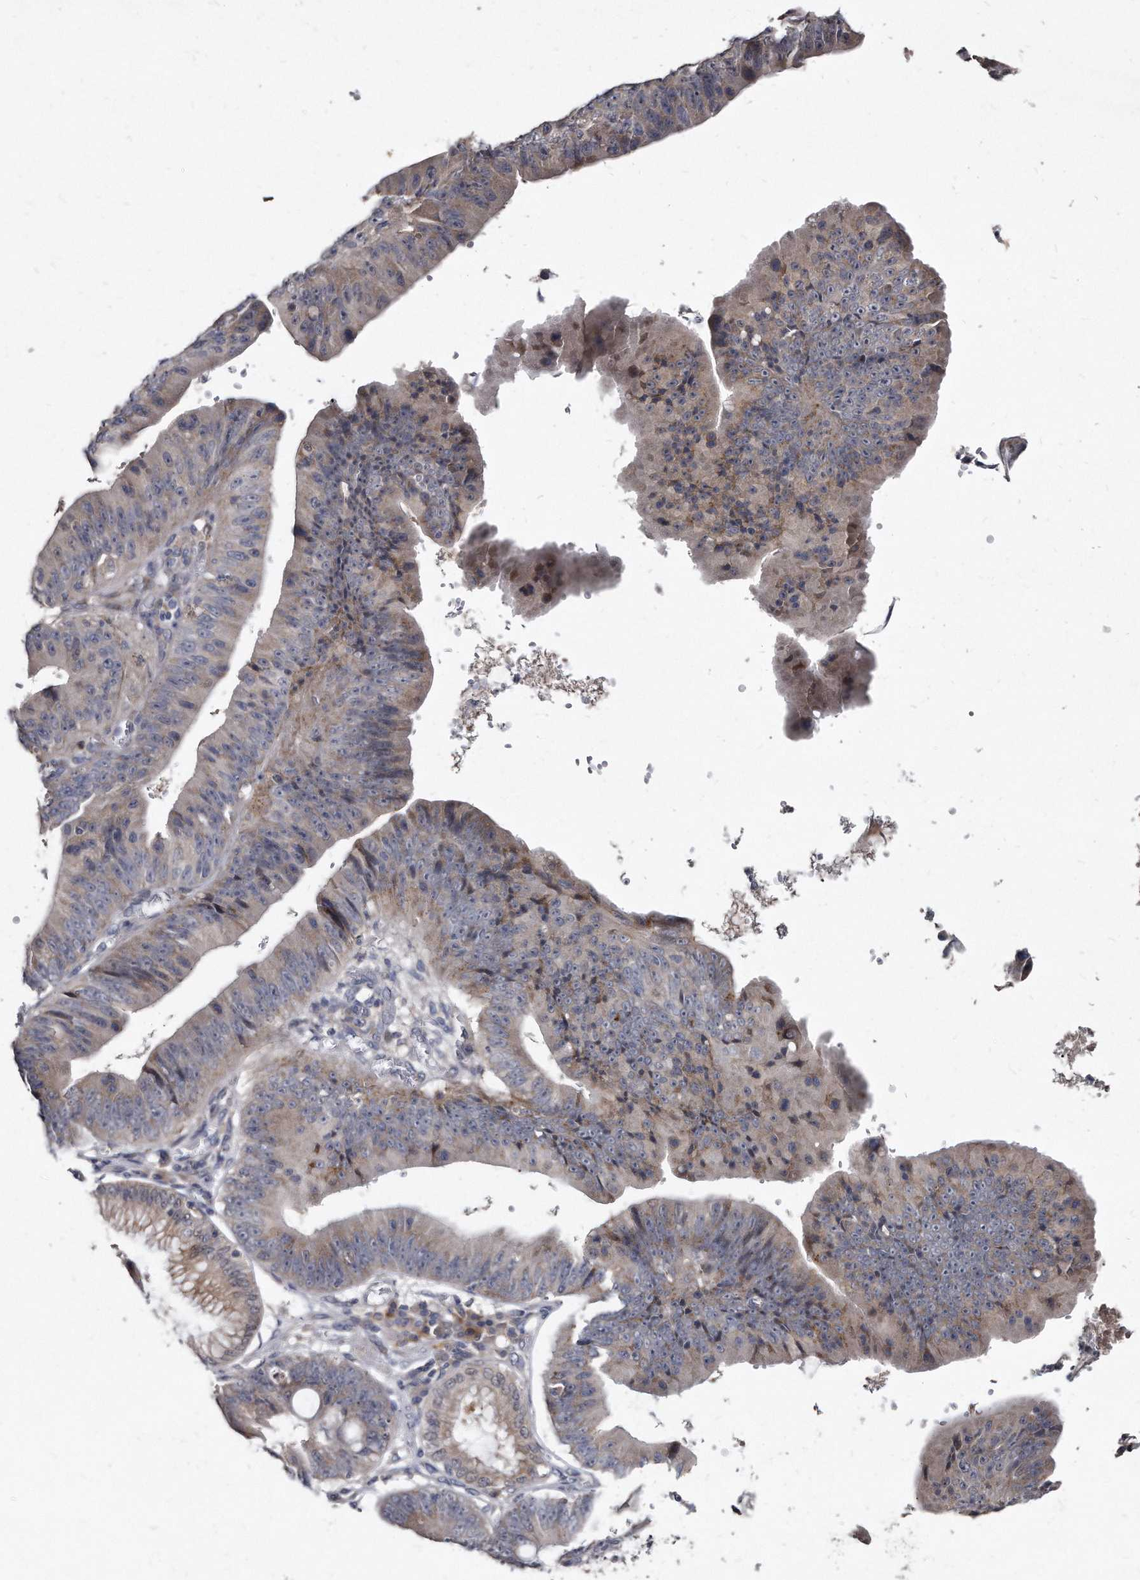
{"staining": {"intensity": "weak", "quantity": "25%-75%", "location": "cytoplasmic/membranous"}, "tissue": "stomach cancer", "cell_type": "Tumor cells", "image_type": "cancer", "snomed": [{"axis": "morphology", "description": "Adenocarcinoma, NOS"}, {"axis": "topography", "description": "Stomach"}], "caption": "Protein staining of adenocarcinoma (stomach) tissue demonstrates weak cytoplasmic/membranous positivity in about 25%-75% of tumor cells.", "gene": "KLHDC3", "patient": {"sex": "male", "age": 59}}